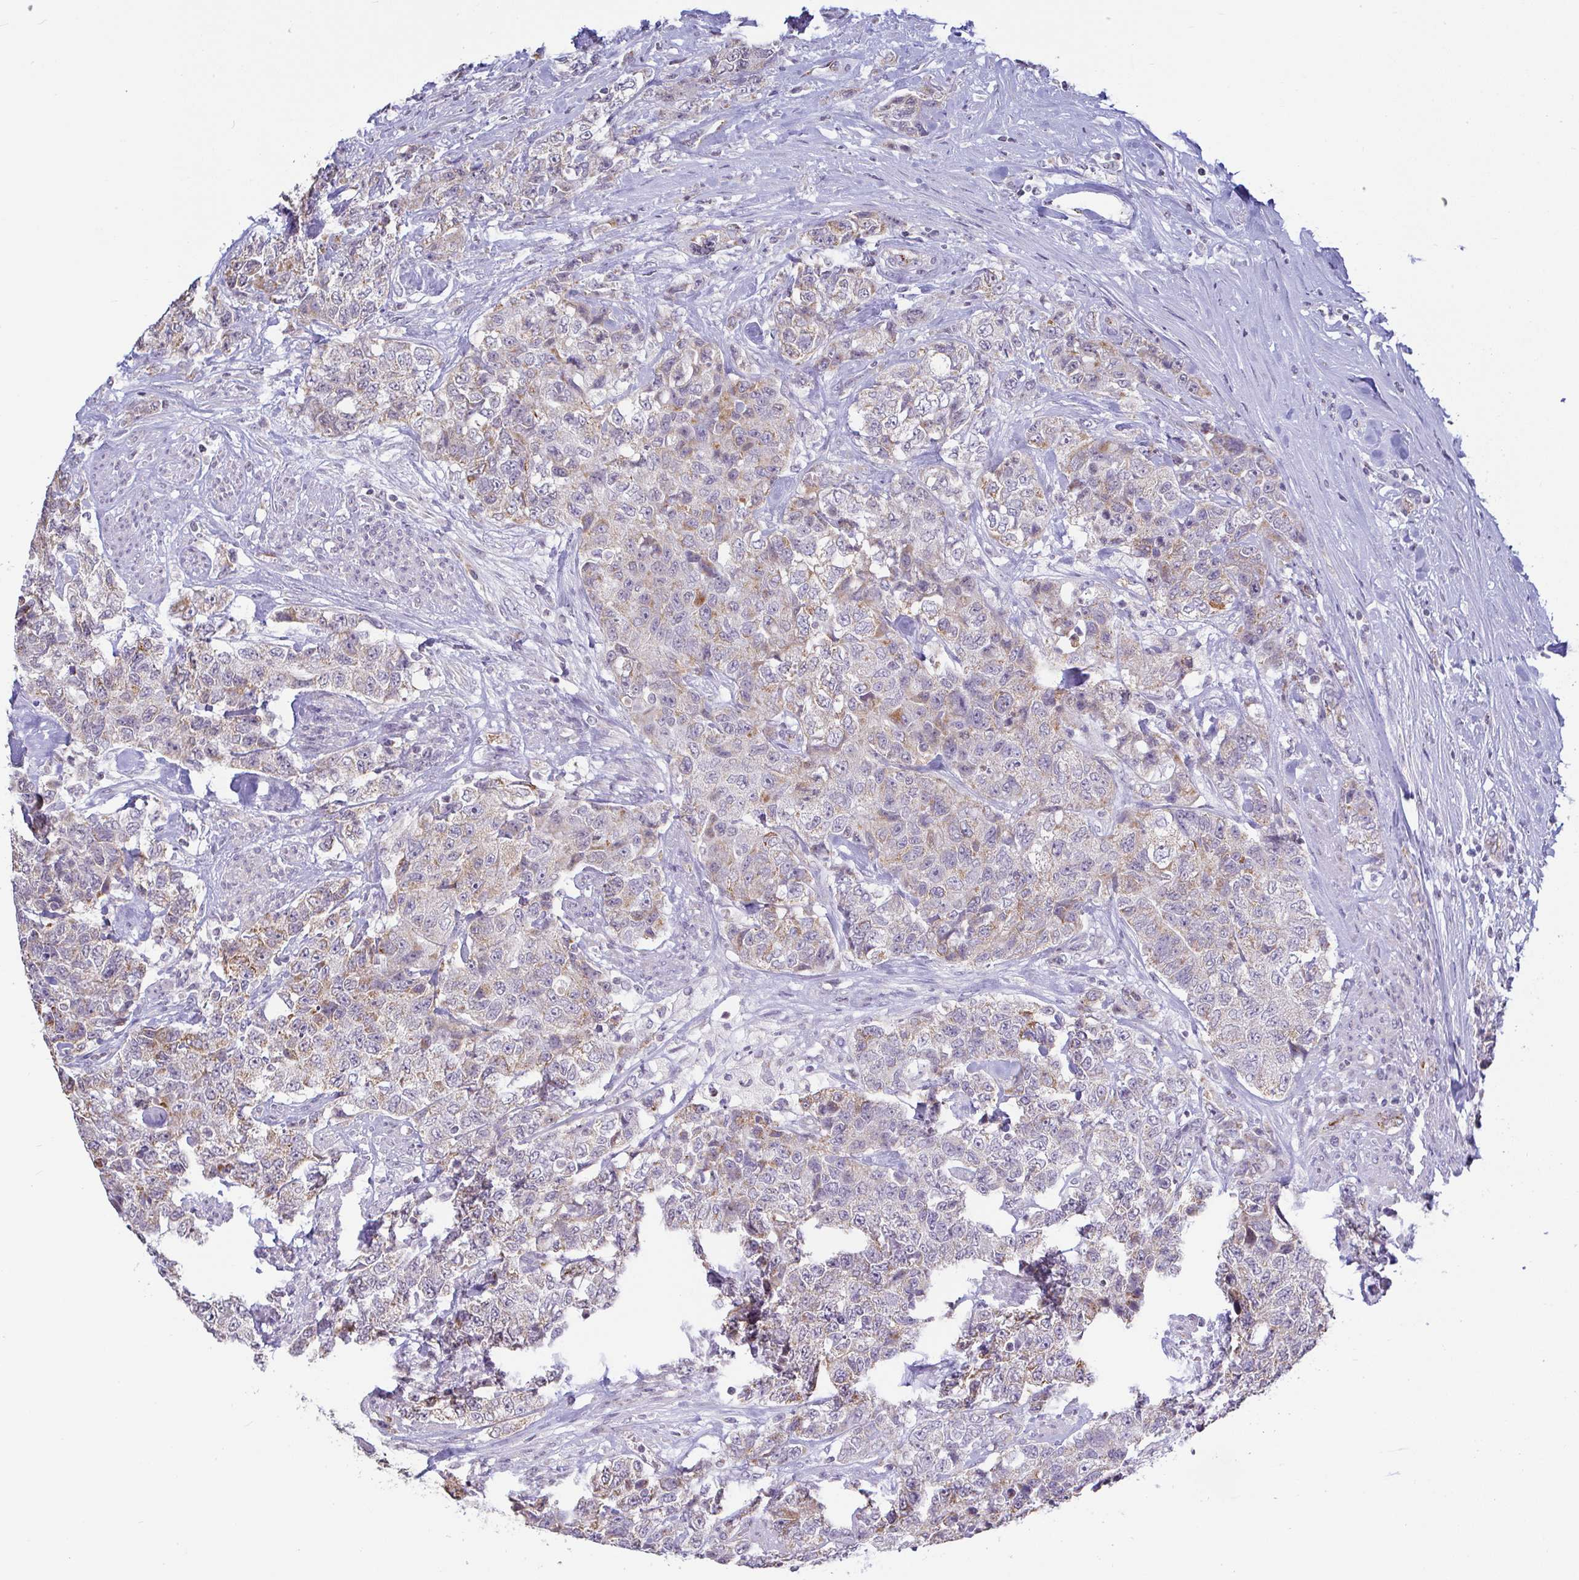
{"staining": {"intensity": "weak", "quantity": "25%-75%", "location": "cytoplasmic/membranous"}, "tissue": "urothelial cancer", "cell_type": "Tumor cells", "image_type": "cancer", "snomed": [{"axis": "morphology", "description": "Urothelial carcinoma, High grade"}, {"axis": "topography", "description": "Urinary bladder"}], "caption": "Approximately 25%-75% of tumor cells in human urothelial carcinoma (high-grade) demonstrate weak cytoplasmic/membranous protein positivity as visualized by brown immunohistochemical staining.", "gene": "PLCD4", "patient": {"sex": "female", "age": 78}}